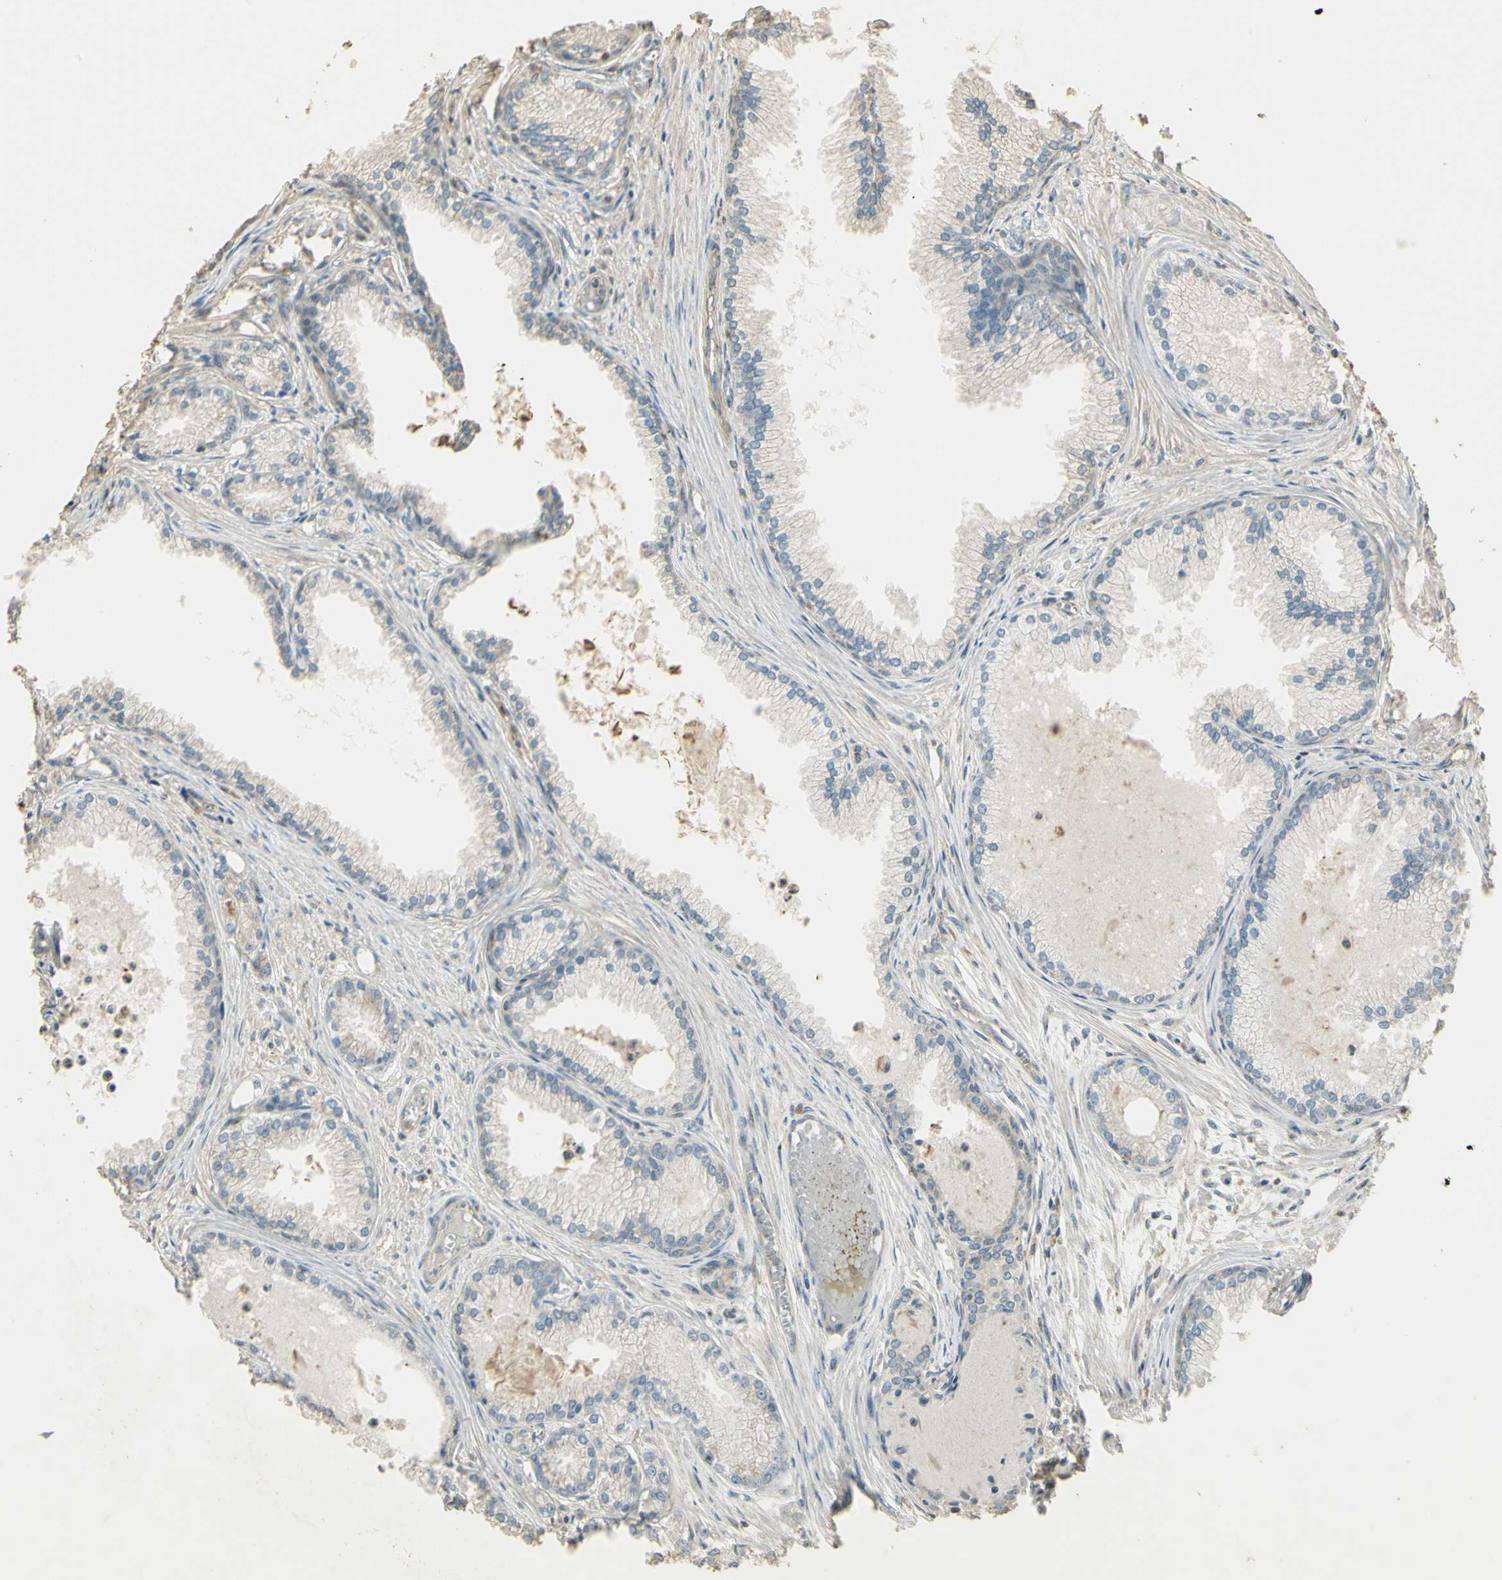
{"staining": {"intensity": "weak", "quantity": "<25%", "location": "cytoplasmic/membranous"}, "tissue": "prostate cancer", "cell_type": "Tumor cells", "image_type": "cancer", "snomed": [{"axis": "morphology", "description": "Adenocarcinoma, Low grade"}, {"axis": "topography", "description": "Prostate"}], "caption": "IHC image of human prostate adenocarcinoma (low-grade) stained for a protein (brown), which exhibits no expression in tumor cells.", "gene": "UXS1", "patient": {"sex": "male", "age": 72}}